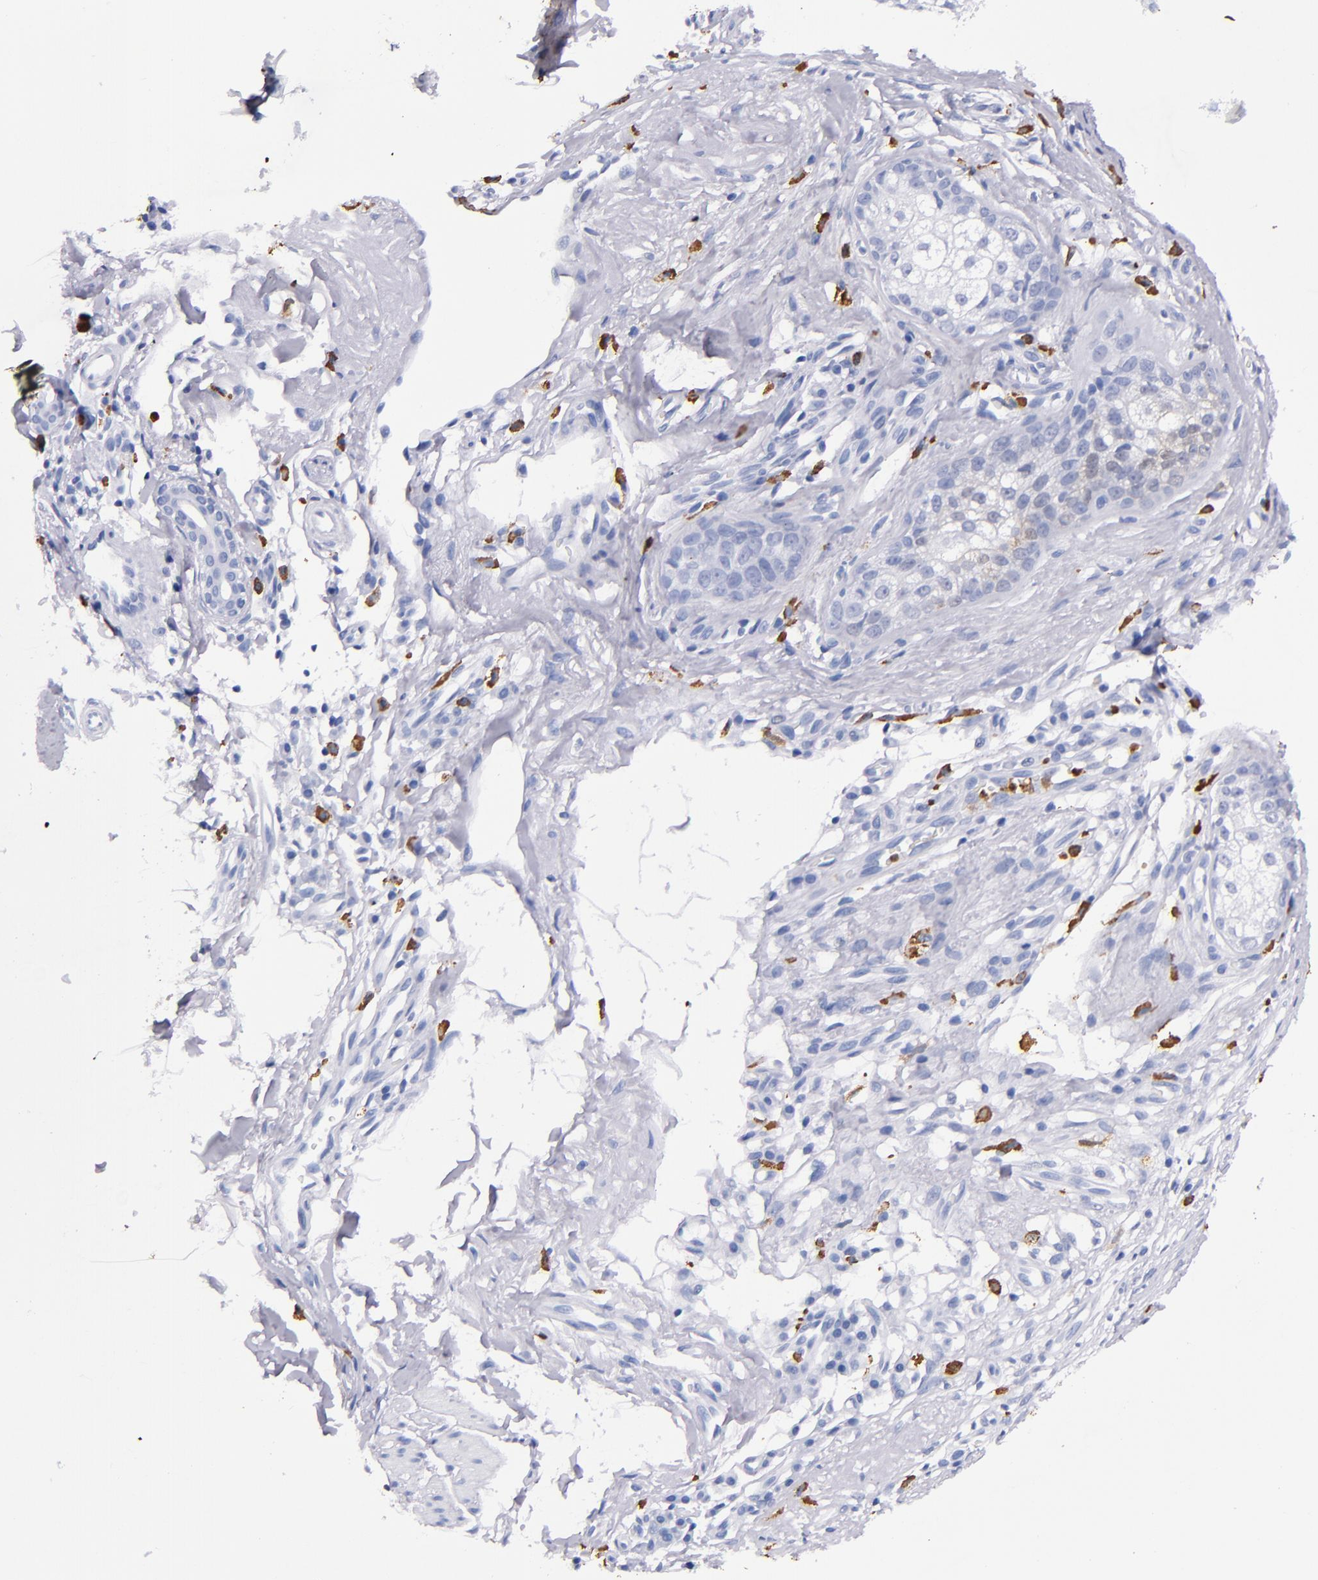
{"staining": {"intensity": "negative", "quantity": "none", "location": "none"}, "tissue": "skin cancer", "cell_type": "Tumor cells", "image_type": "cancer", "snomed": [{"axis": "morphology", "description": "Basal cell carcinoma"}, {"axis": "topography", "description": "Skin"}], "caption": "The histopathology image exhibits no significant staining in tumor cells of skin cancer (basal cell carcinoma).", "gene": "S100A8", "patient": {"sex": "male", "age": 74}}